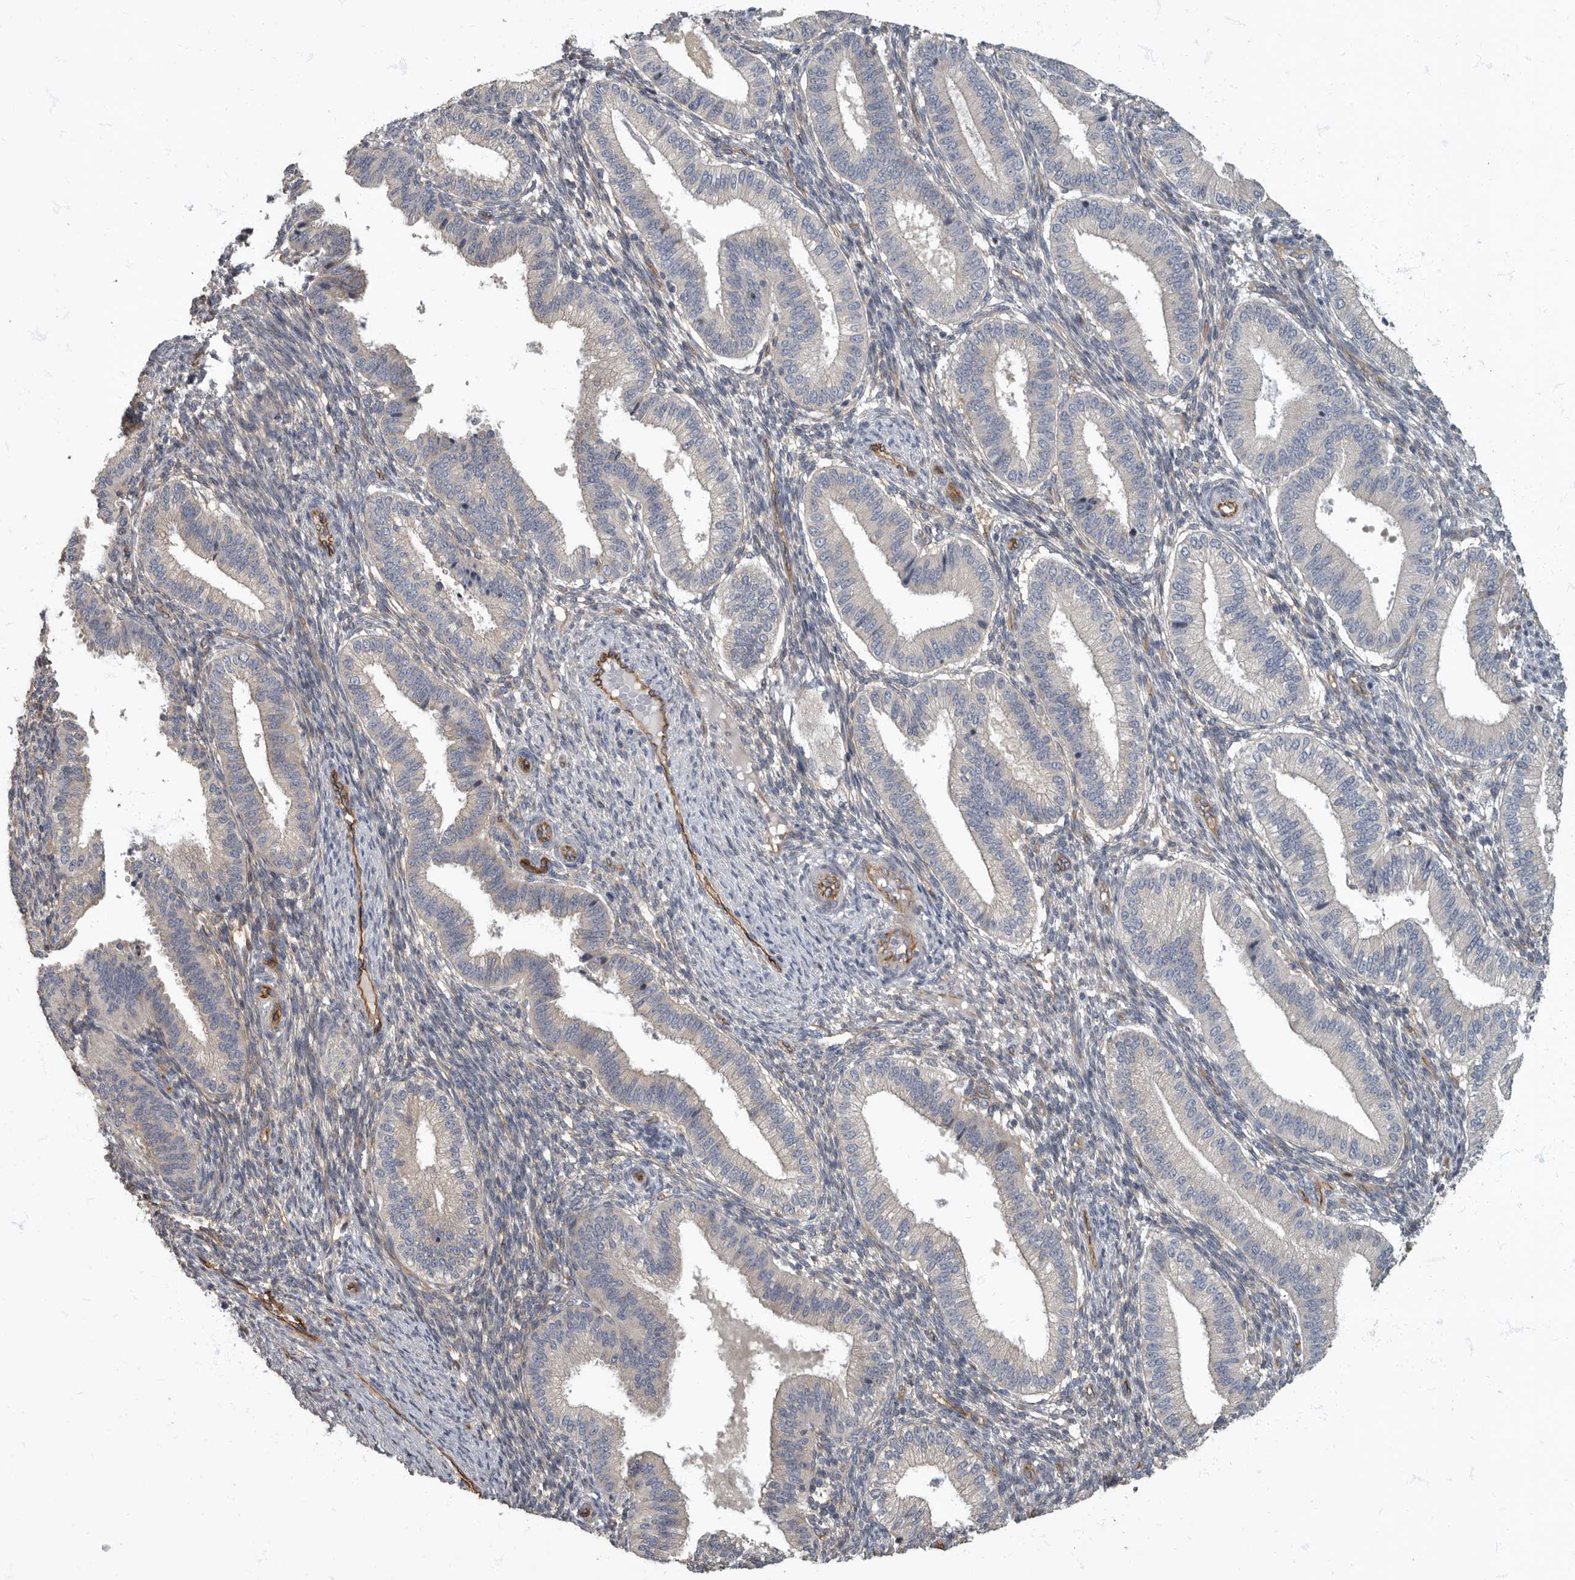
{"staining": {"intensity": "negative", "quantity": "none", "location": "none"}, "tissue": "endometrium", "cell_type": "Cells in endometrial stroma", "image_type": "normal", "snomed": [{"axis": "morphology", "description": "Normal tissue, NOS"}, {"axis": "topography", "description": "Endometrium"}], "caption": "The histopathology image reveals no significant staining in cells in endometrial stroma of endometrium.", "gene": "PDK1", "patient": {"sex": "female", "age": 39}}